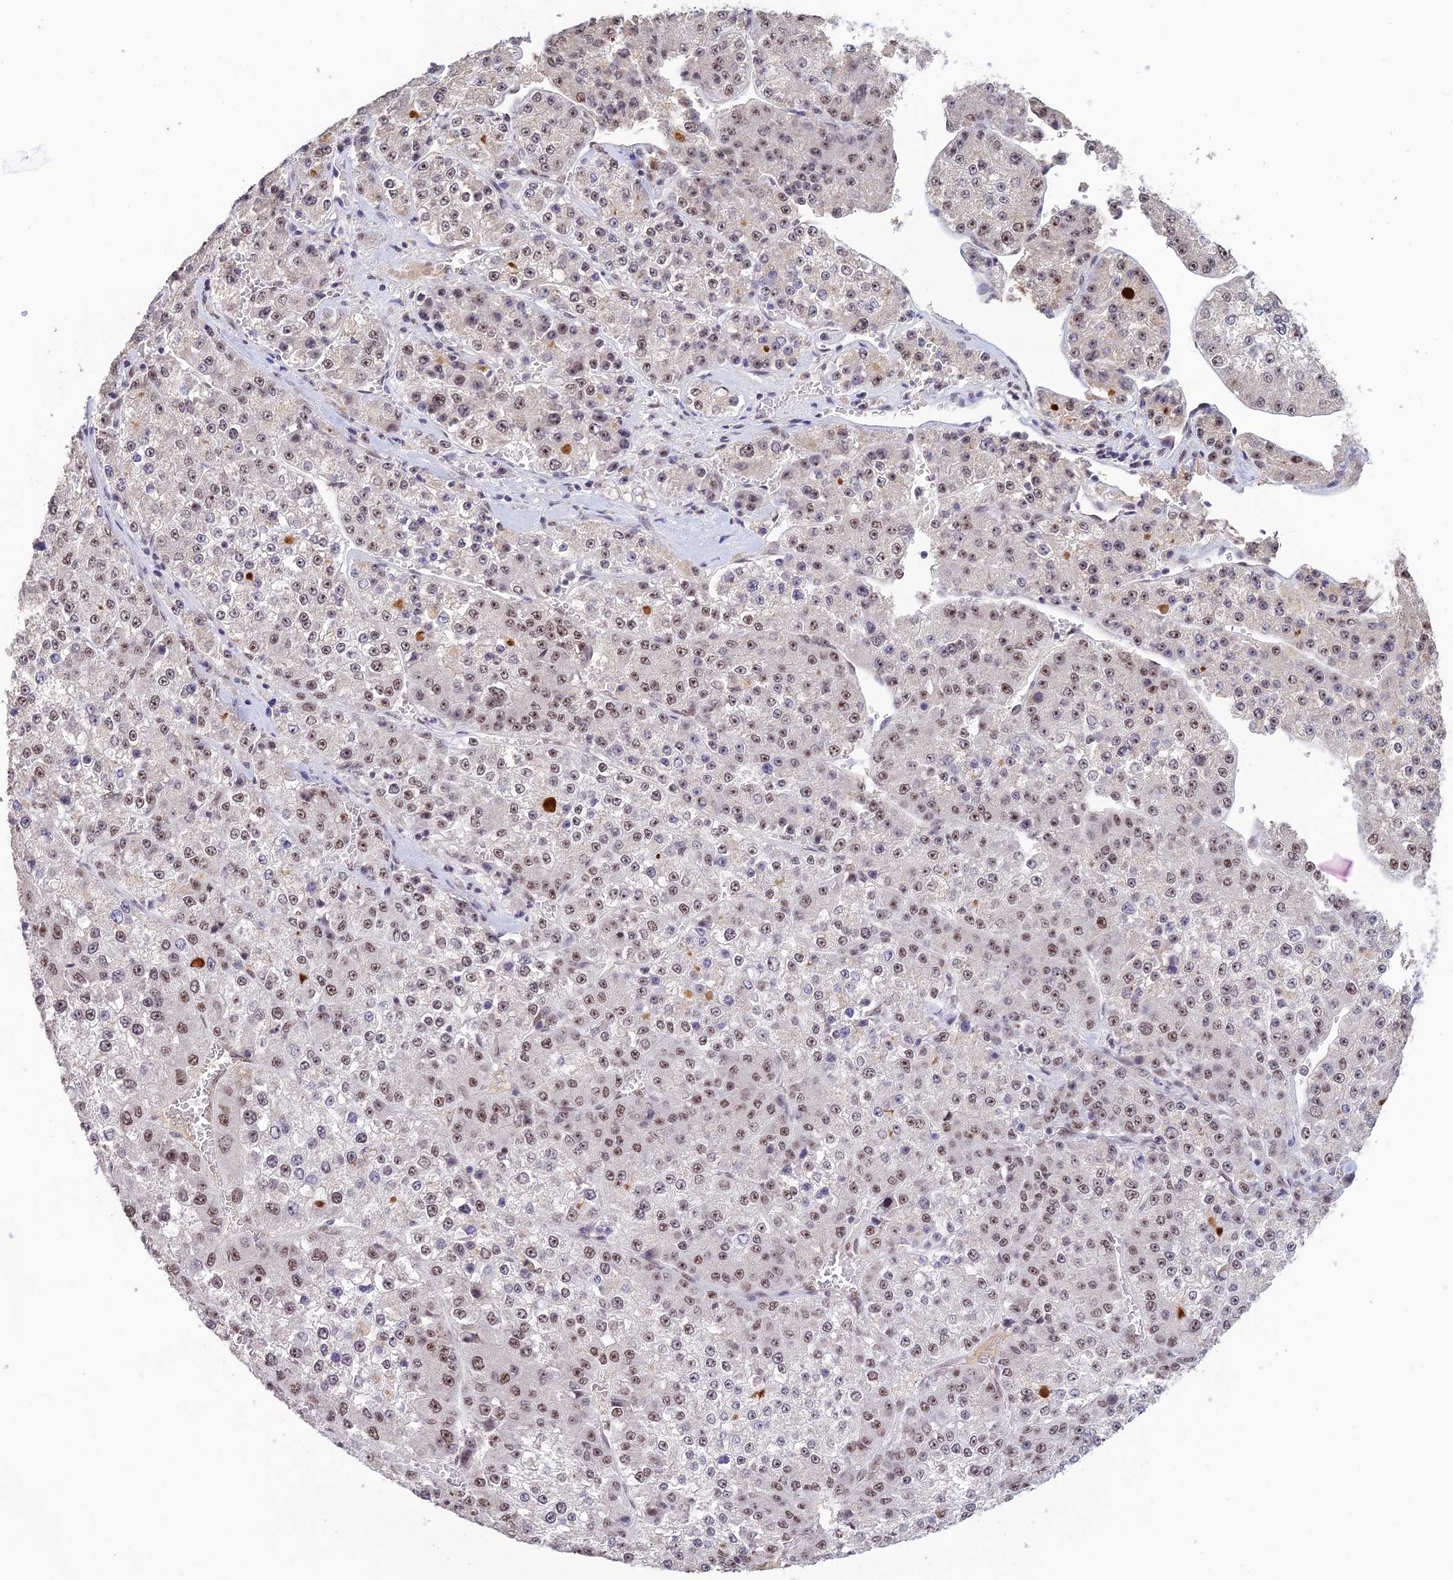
{"staining": {"intensity": "weak", "quantity": "25%-75%", "location": "nuclear"}, "tissue": "liver cancer", "cell_type": "Tumor cells", "image_type": "cancer", "snomed": [{"axis": "morphology", "description": "Carcinoma, Hepatocellular, NOS"}, {"axis": "topography", "description": "Liver"}], "caption": "The immunohistochemical stain shows weak nuclear staining in tumor cells of liver cancer tissue.", "gene": "POLR1G", "patient": {"sex": "female", "age": 73}}